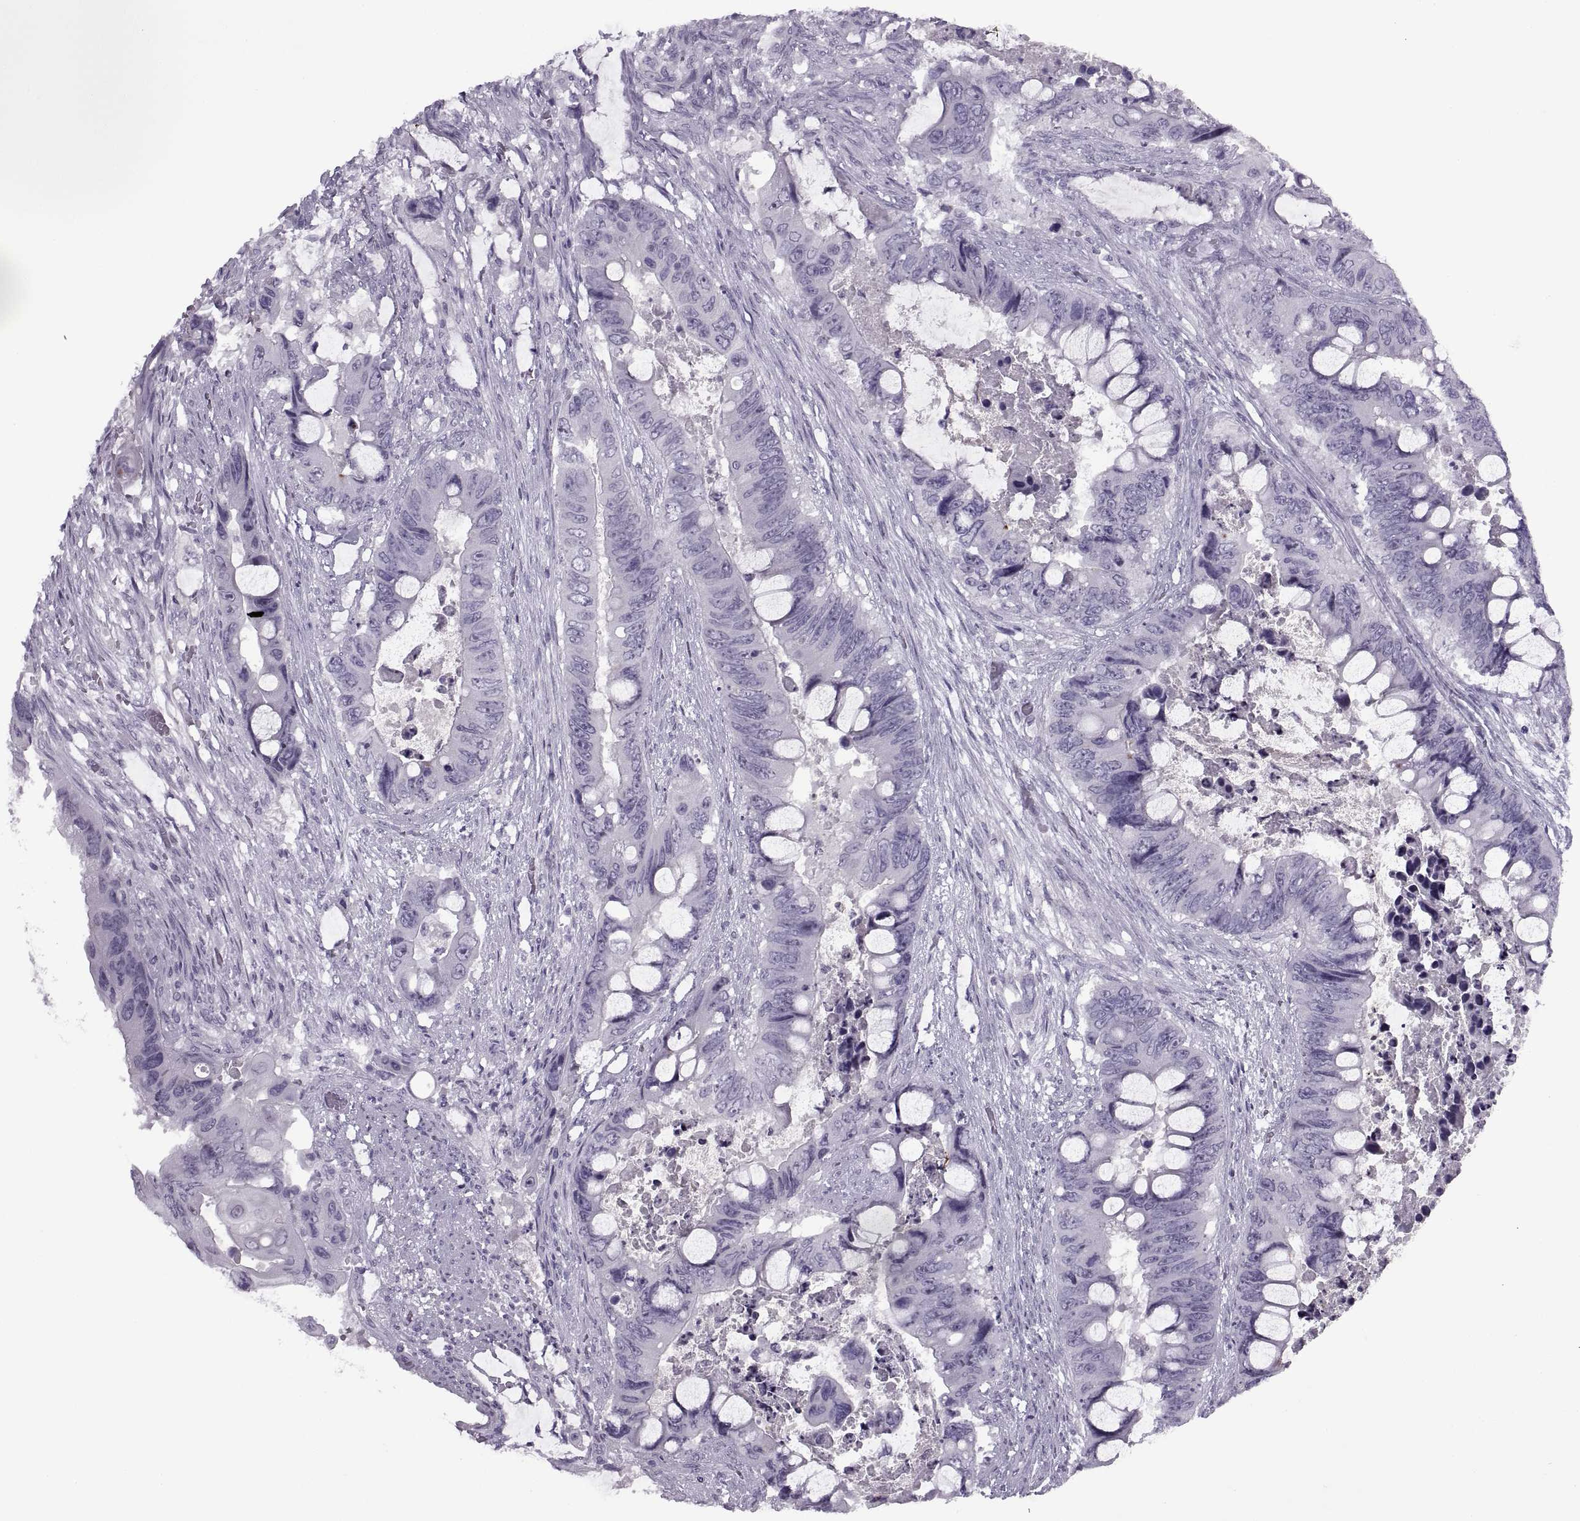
{"staining": {"intensity": "negative", "quantity": "none", "location": "none"}, "tissue": "colorectal cancer", "cell_type": "Tumor cells", "image_type": "cancer", "snomed": [{"axis": "morphology", "description": "Adenocarcinoma, NOS"}, {"axis": "topography", "description": "Rectum"}], "caption": "Tumor cells show no significant protein positivity in colorectal adenocarcinoma. (IHC, brightfield microscopy, high magnification).", "gene": "FAM24A", "patient": {"sex": "male", "age": 63}}